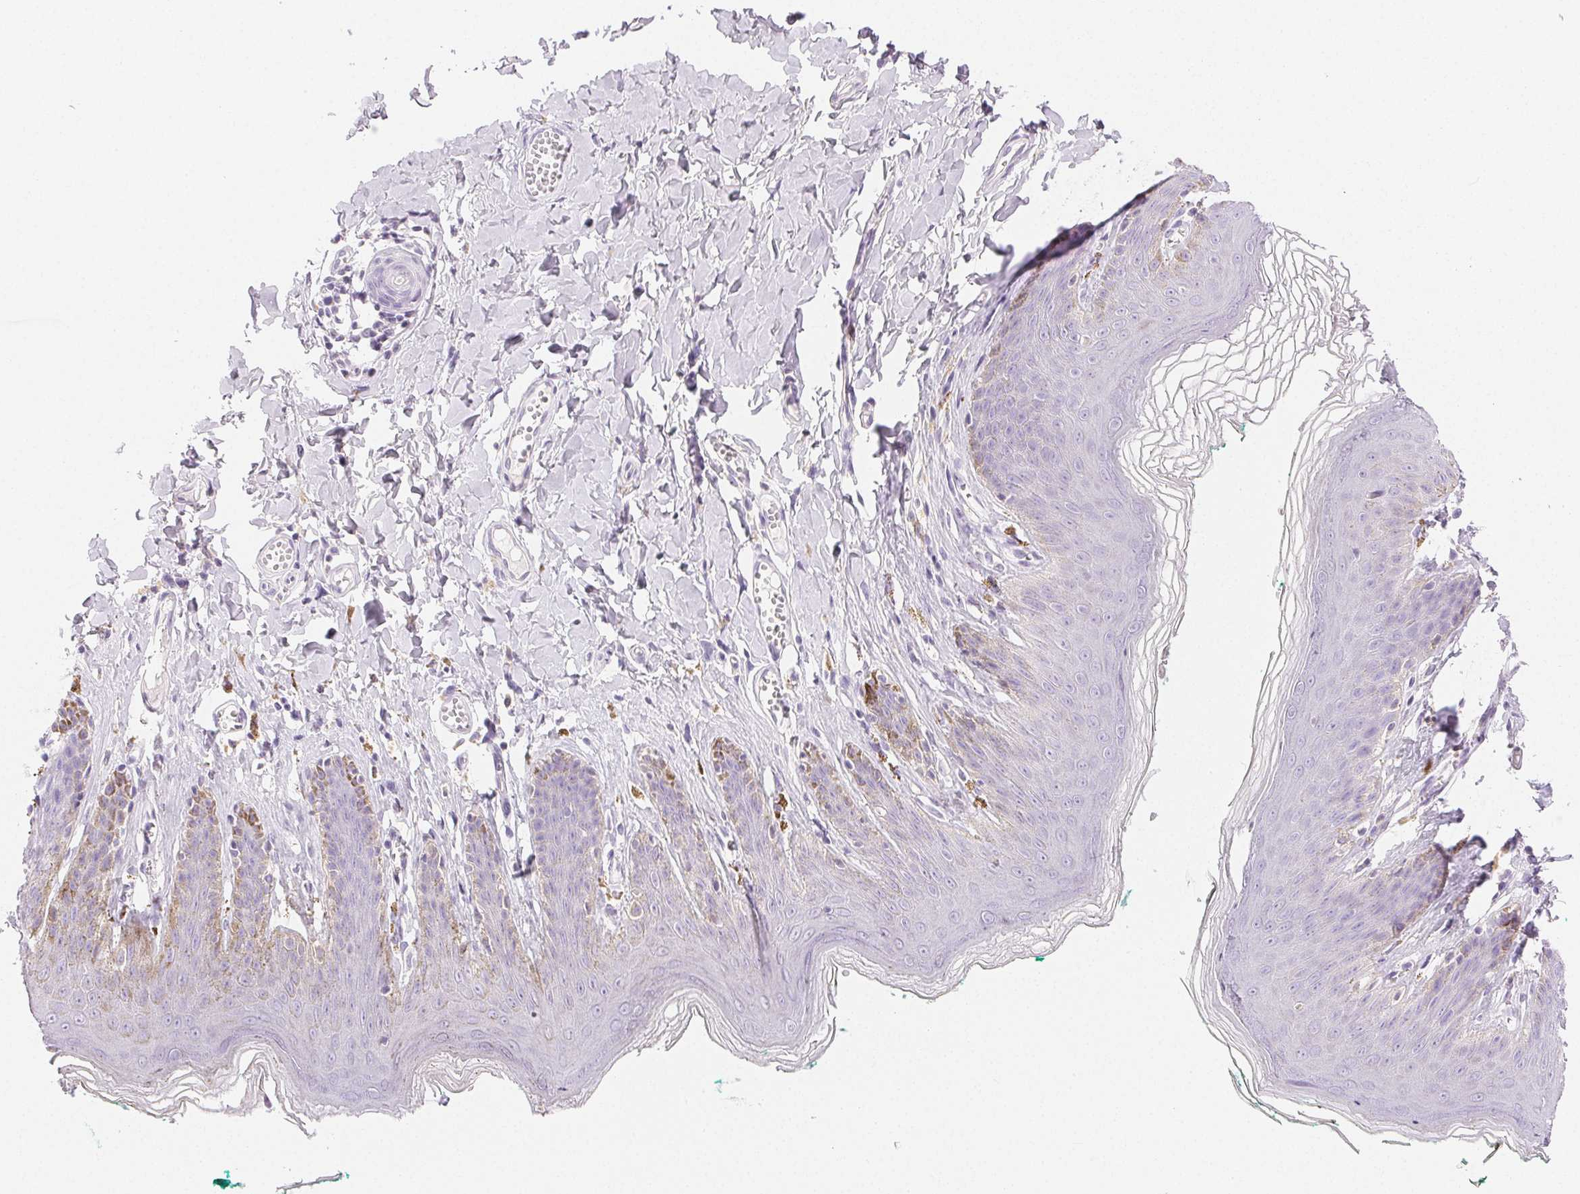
{"staining": {"intensity": "weak", "quantity": "<25%", "location": "cytoplasmic/membranous"}, "tissue": "skin", "cell_type": "Epidermal cells", "image_type": "normal", "snomed": [{"axis": "morphology", "description": "Normal tissue, NOS"}, {"axis": "topography", "description": "Vulva"}, {"axis": "topography", "description": "Peripheral nerve tissue"}], "caption": "Immunohistochemistry (IHC) of unremarkable human skin reveals no positivity in epidermal cells.", "gene": "SLC5A2", "patient": {"sex": "female", "age": 66}}